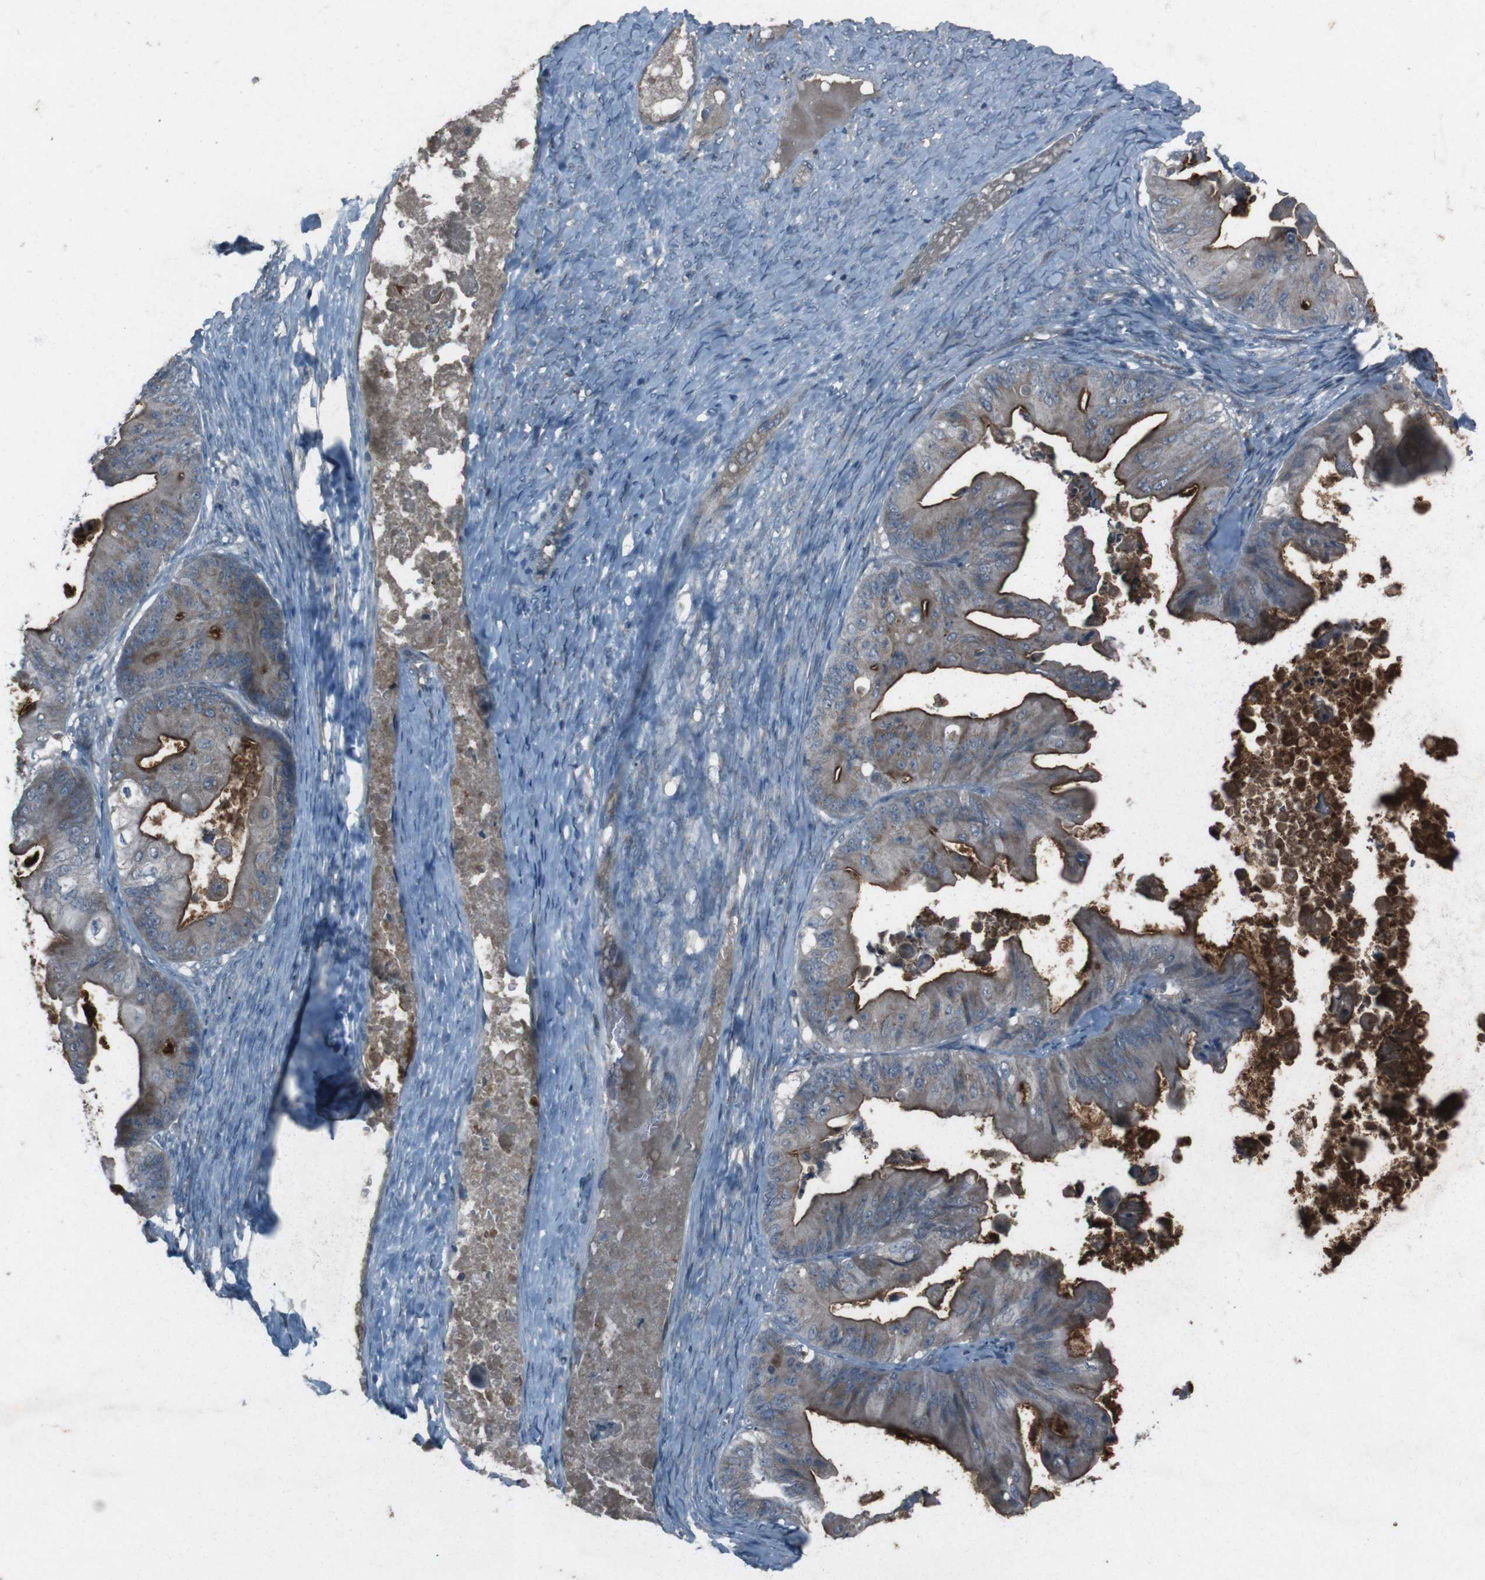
{"staining": {"intensity": "moderate", "quantity": "25%-75%", "location": "cytoplasmic/membranous"}, "tissue": "ovarian cancer", "cell_type": "Tumor cells", "image_type": "cancer", "snomed": [{"axis": "morphology", "description": "Cystadenocarcinoma, mucinous, NOS"}, {"axis": "topography", "description": "Ovary"}], "caption": "Immunohistochemistry photomicrograph of human ovarian cancer stained for a protein (brown), which demonstrates medium levels of moderate cytoplasmic/membranous positivity in approximately 25%-75% of tumor cells.", "gene": "EFNA5", "patient": {"sex": "female", "age": 37}}